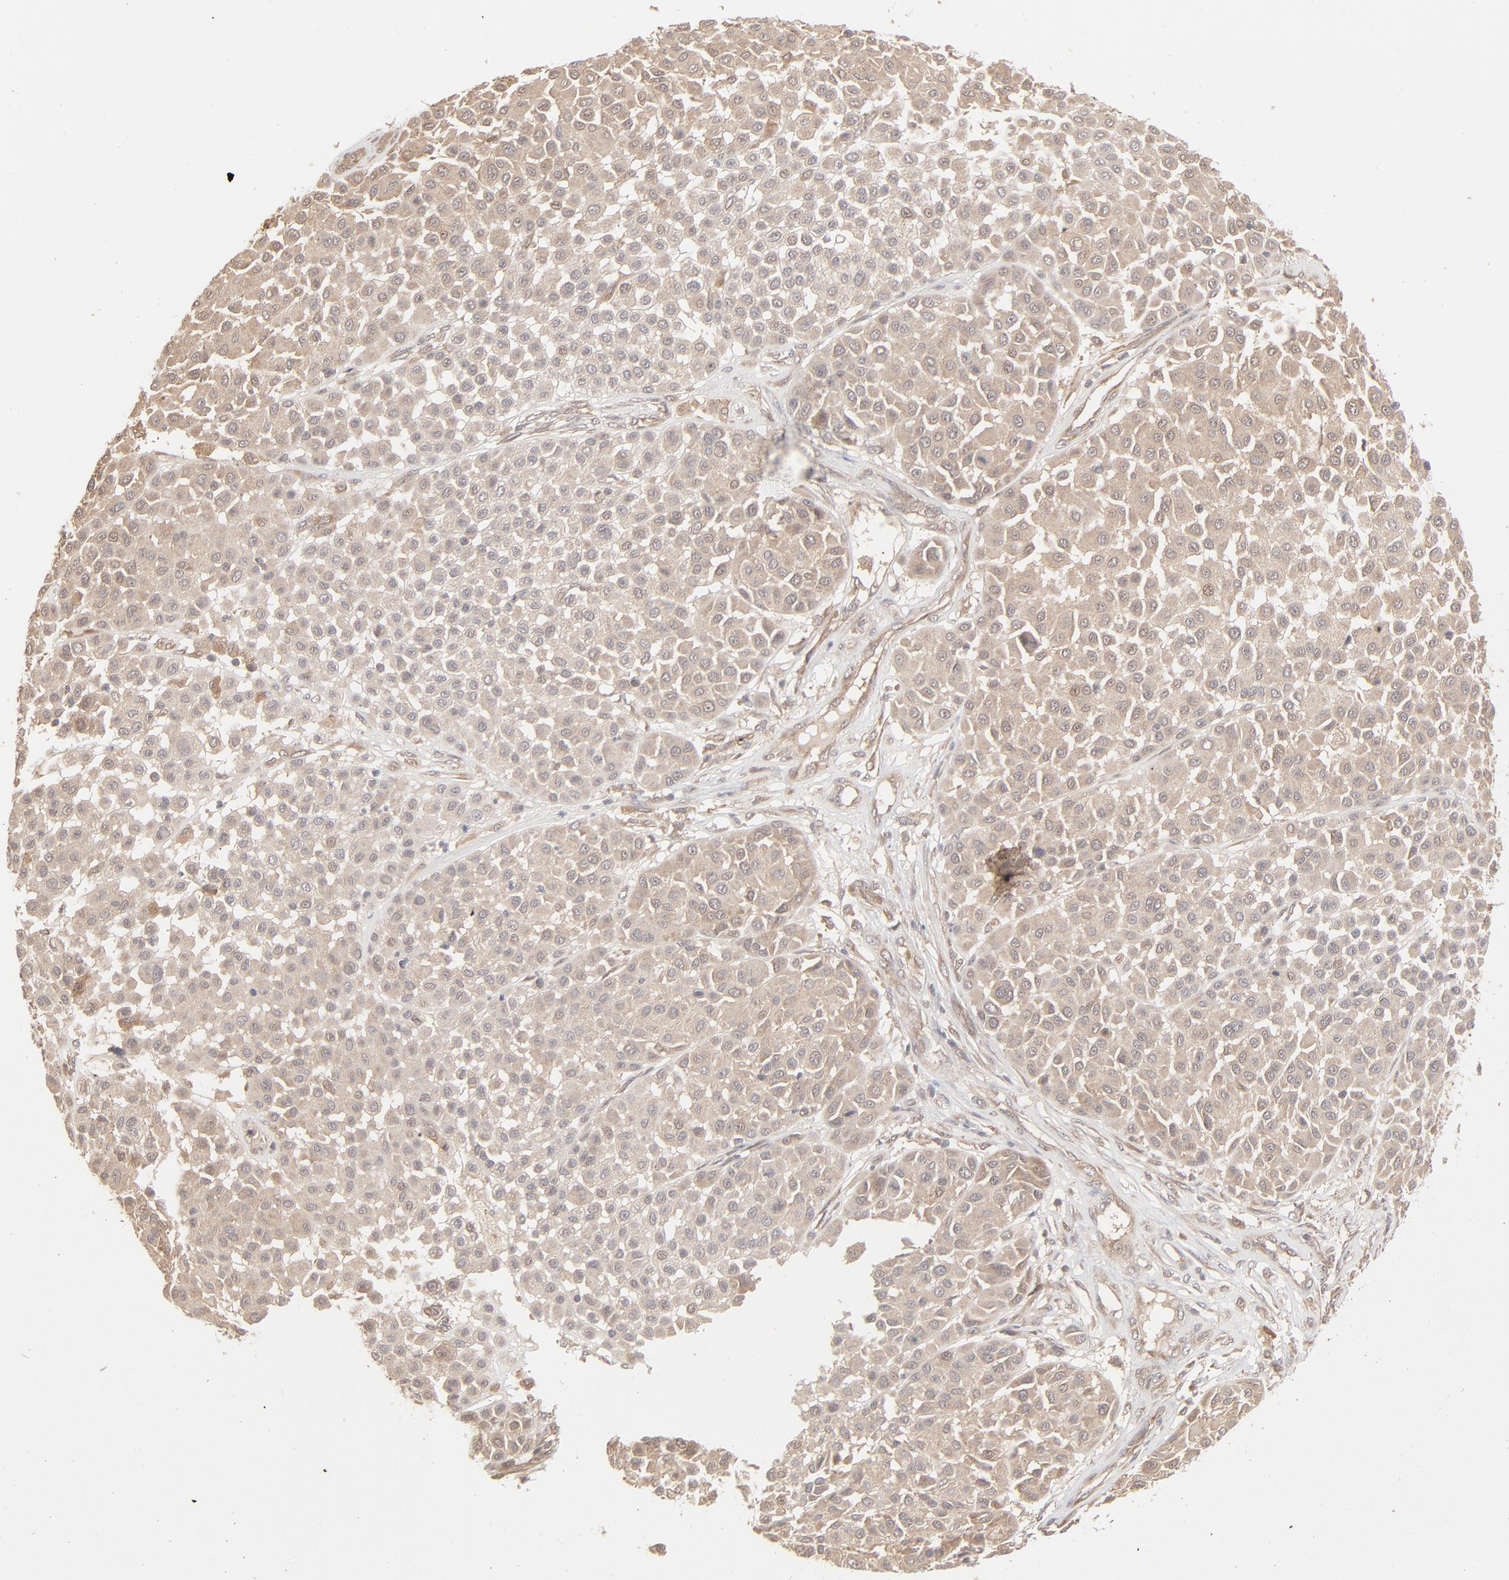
{"staining": {"intensity": "weak", "quantity": ">75%", "location": "cytoplasmic/membranous"}, "tissue": "melanoma", "cell_type": "Tumor cells", "image_type": "cancer", "snomed": [{"axis": "morphology", "description": "Malignant melanoma, Metastatic site"}, {"axis": "topography", "description": "Soft tissue"}], "caption": "Immunohistochemistry (IHC) histopathology image of neoplastic tissue: human melanoma stained using immunohistochemistry (IHC) shows low levels of weak protein expression localized specifically in the cytoplasmic/membranous of tumor cells, appearing as a cytoplasmic/membranous brown color.", "gene": "SCFD1", "patient": {"sex": "male", "age": 41}}